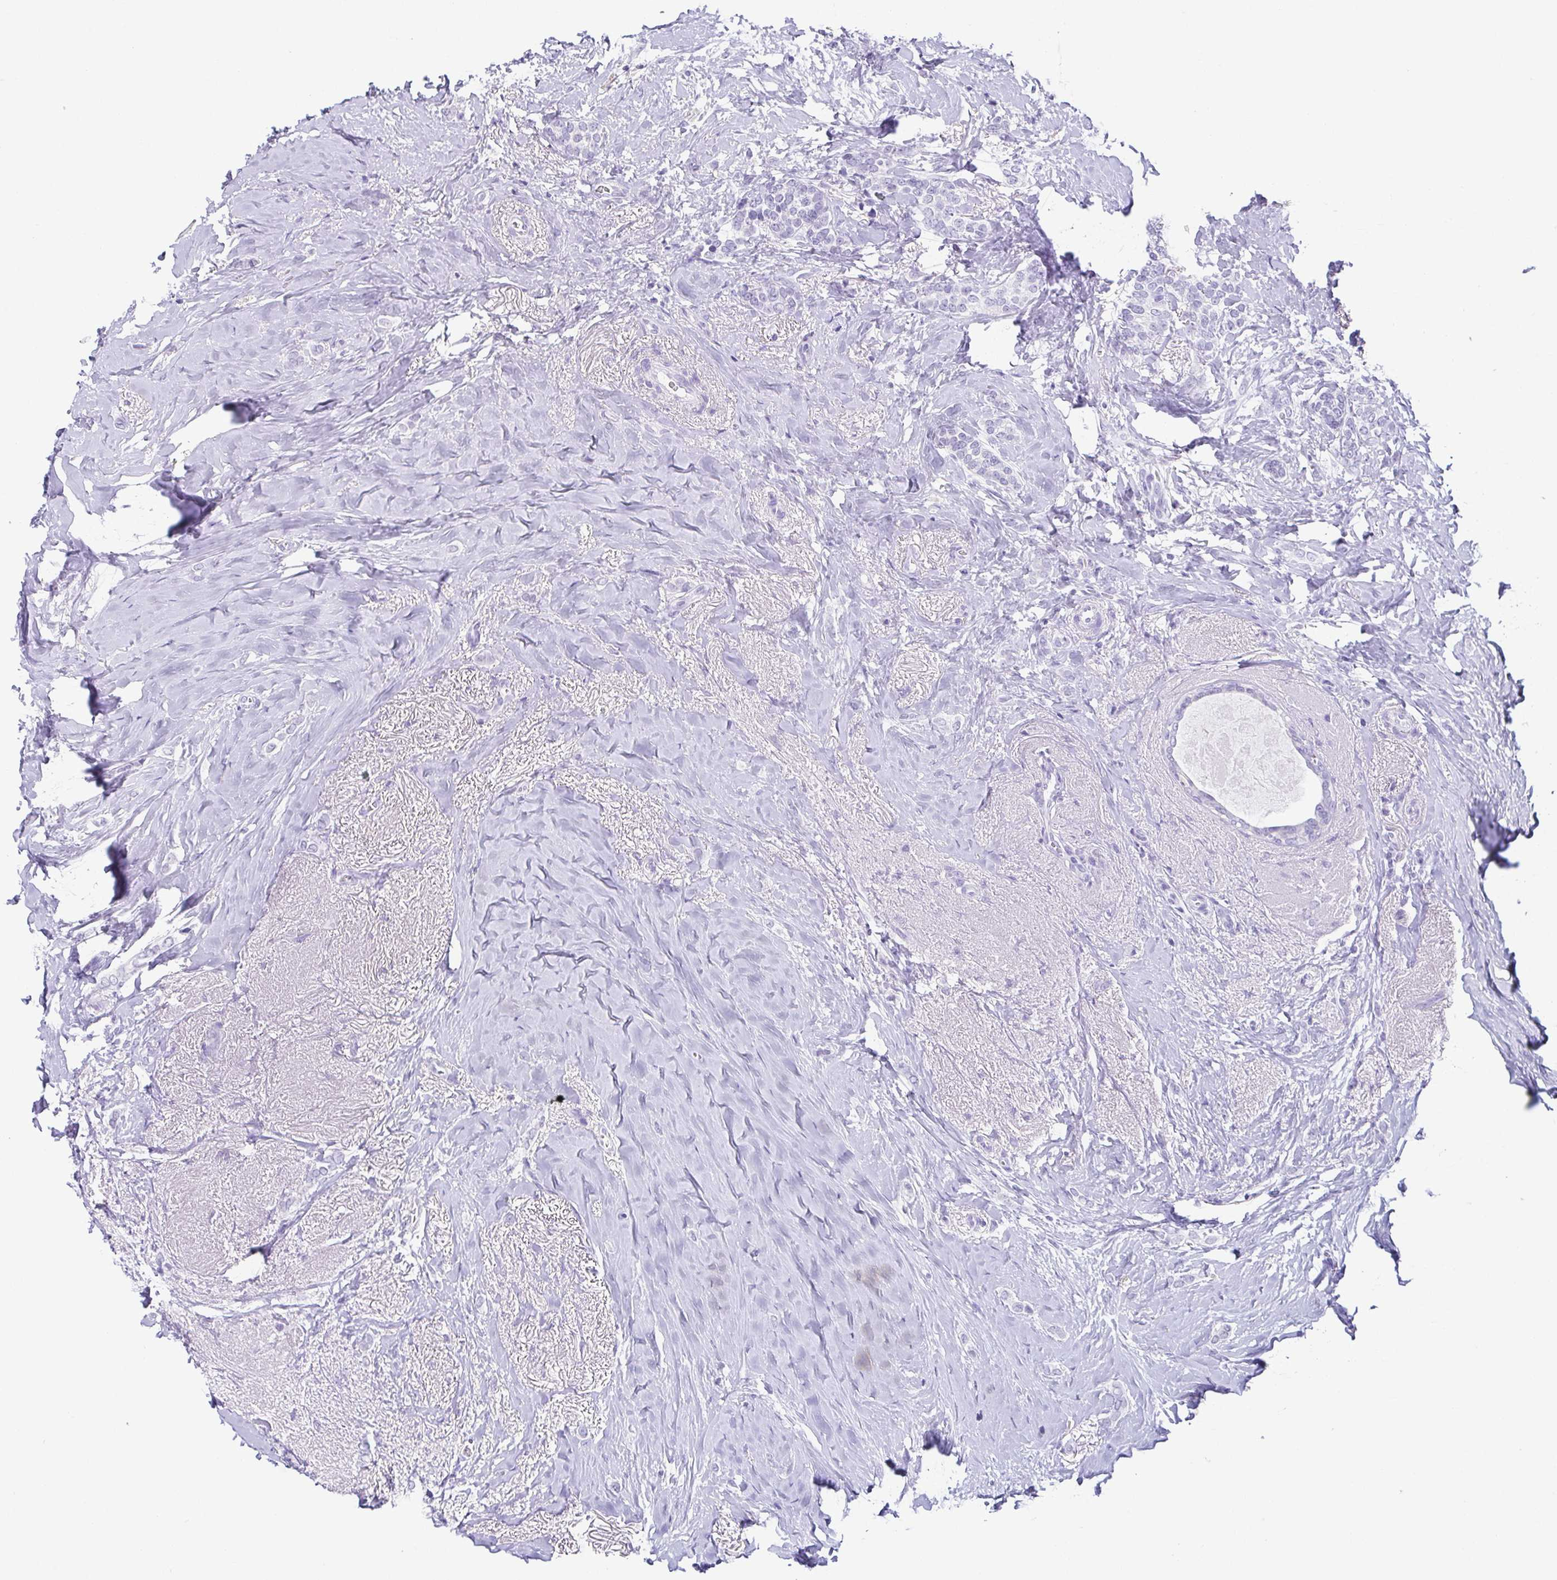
{"staining": {"intensity": "negative", "quantity": "none", "location": "none"}, "tissue": "breast cancer", "cell_type": "Tumor cells", "image_type": "cancer", "snomed": [{"axis": "morphology", "description": "Normal tissue, NOS"}, {"axis": "morphology", "description": "Duct carcinoma"}, {"axis": "topography", "description": "Breast"}], "caption": "Immunohistochemistry (IHC) of infiltrating ductal carcinoma (breast) demonstrates no expression in tumor cells.", "gene": "ESX1", "patient": {"sex": "female", "age": 77}}